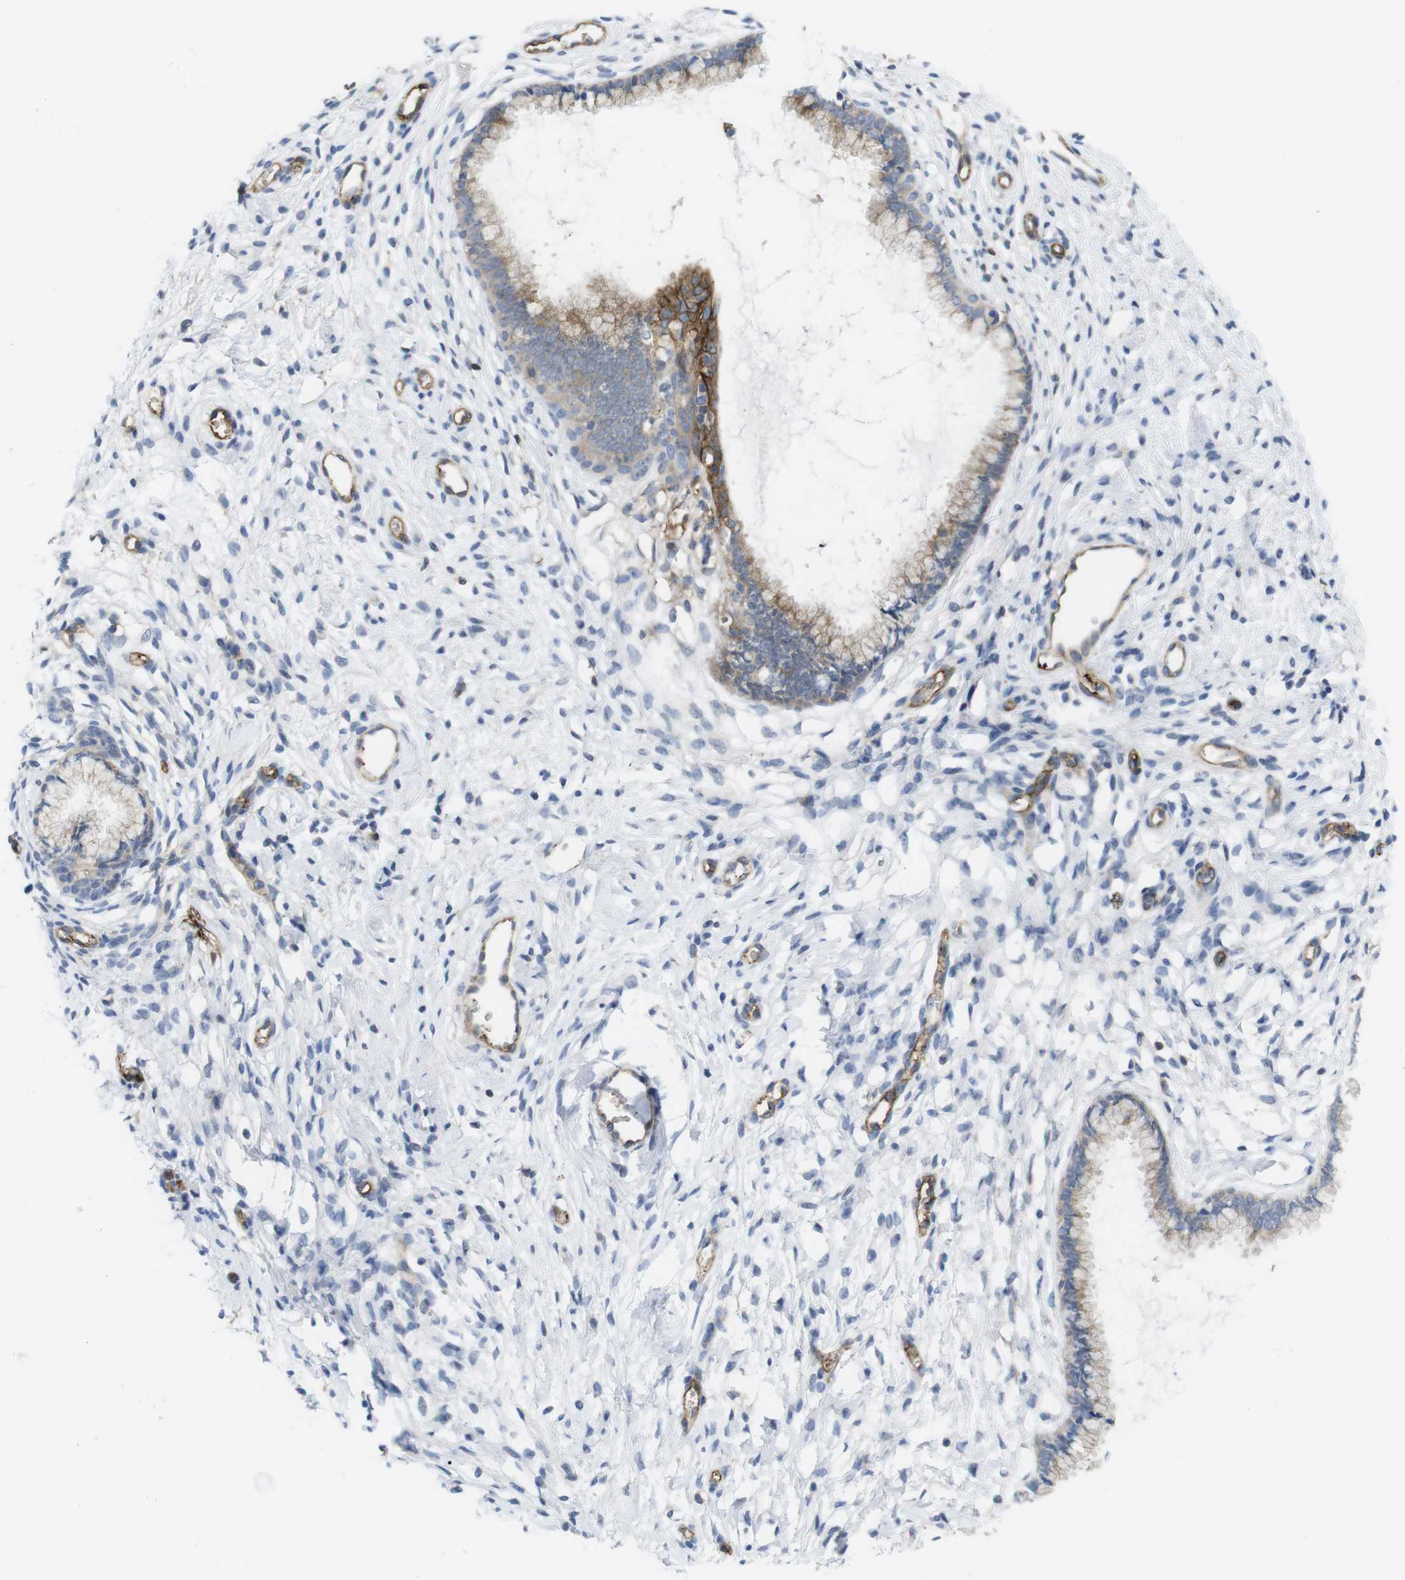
{"staining": {"intensity": "moderate", "quantity": "25%-75%", "location": "cytoplasmic/membranous"}, "tissue": "cervix", "cell_type": "Glandular cells", "image_type": "normal", "snomed": [{"axis": "morphology", "description": "Normal tissue, NOS"}, {"axis": "topography", "description": "Cervix"}], "caption": "Moderate cytoplasmic/membranous expression is appreciated in approximately 25%-75% of glandular cells in normal cervix. (Stains: DAB in brown, nuclei in blue, Microscopy: brightfield microscopy at high magnification).", "gene": "CCR6", "patient": {"sex": "female", "age": 65}}